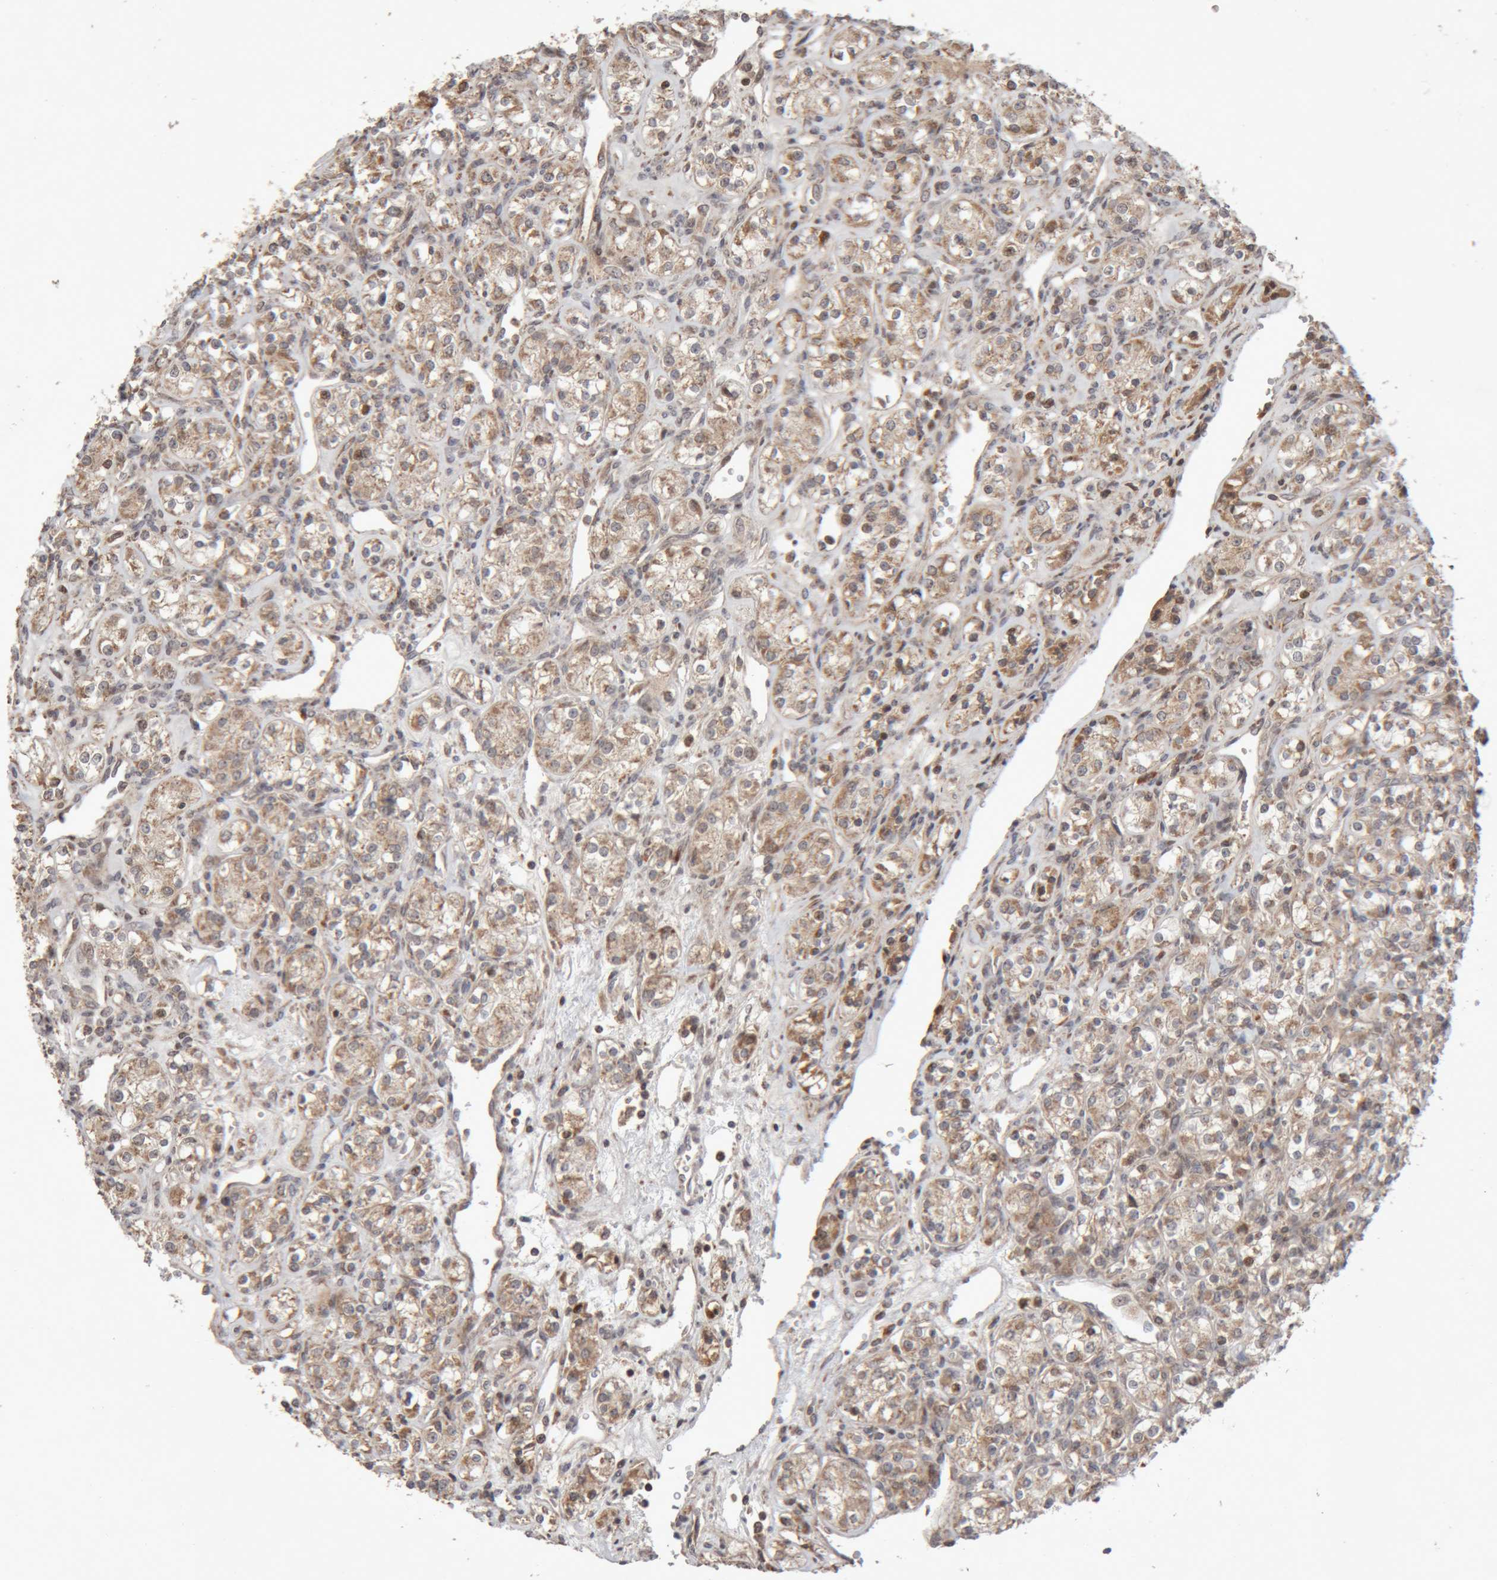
{"staining": {"intensity": "weak", "quantity": ">75%", "location": "cytoplasmic/membranous"}, "tissue": "renal cancer", "cell_type": "Tumor cells", "image_type": "cancer", "snomed": [{"axis": "morphology", "description": "Adenocarcinoma, NOS"}, {"axis": "topography", "description": "Kidney"}], "caption": "Renal cancer stained with a protein marker shows weak staining in tumor cells.", "gene": "KIF21B", "patient": {"sex": "male", "age": 77}}